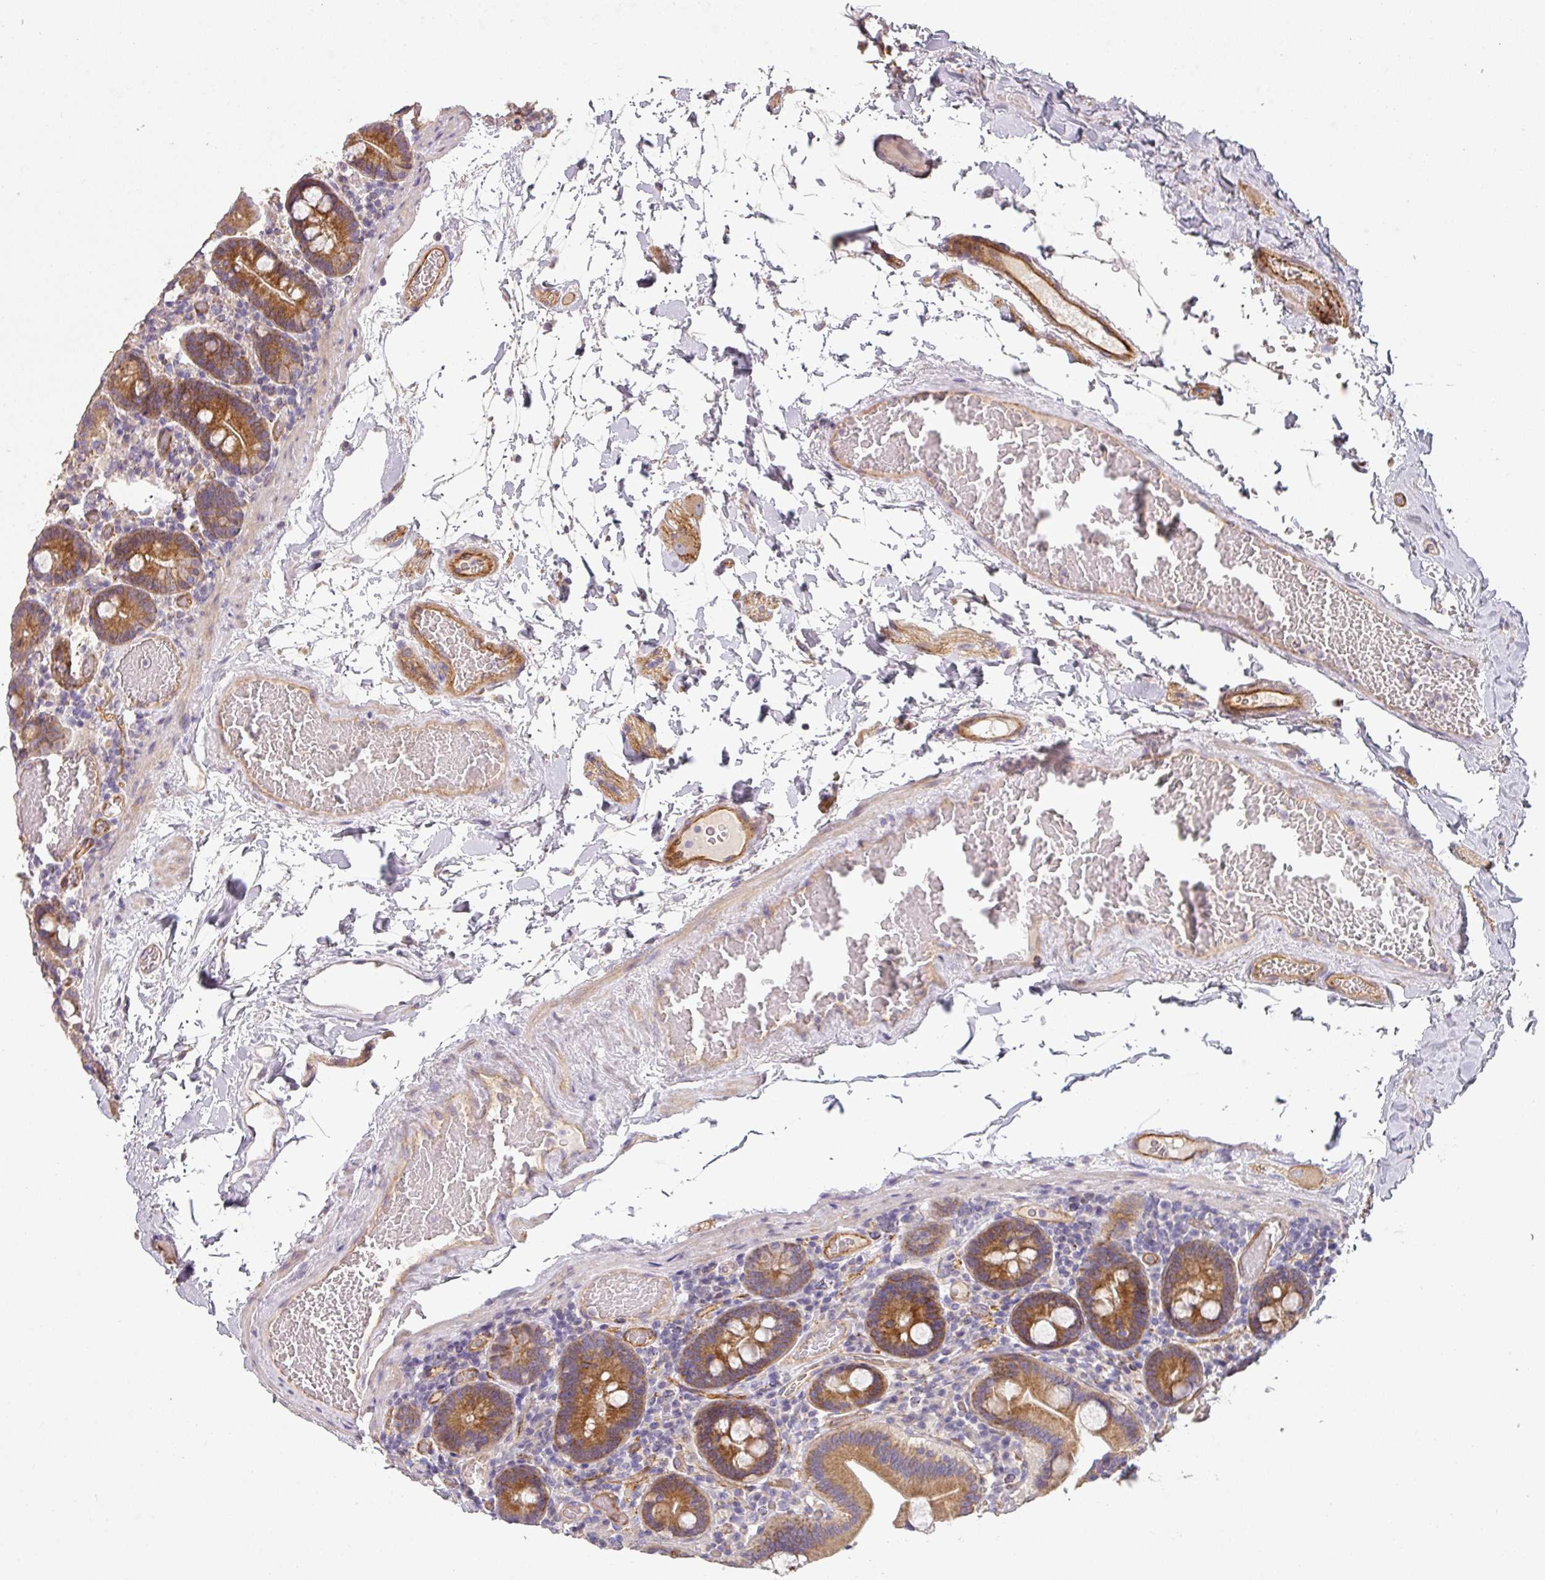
{"staining": {"intensity": "moderate", "quantity": ">75%", "location": "cytoplasmic/membranous"}, "tissue": "duodenum", "cell_type": "Glandular cells", "image_type": "normal", "snomed": [{"axis": "morphology", "description": "Normal tissue, NOS"}, {"axis": "topography", "description": "Duodenum"}], "caption": "Duodenum stained with immunohistochemistry (IHC) shows moderate cytoplasmic/membranous expression in about >75% of glandular cells.", "gene": "PCDH1", "patient": {"sex": "male", "age": 55}}